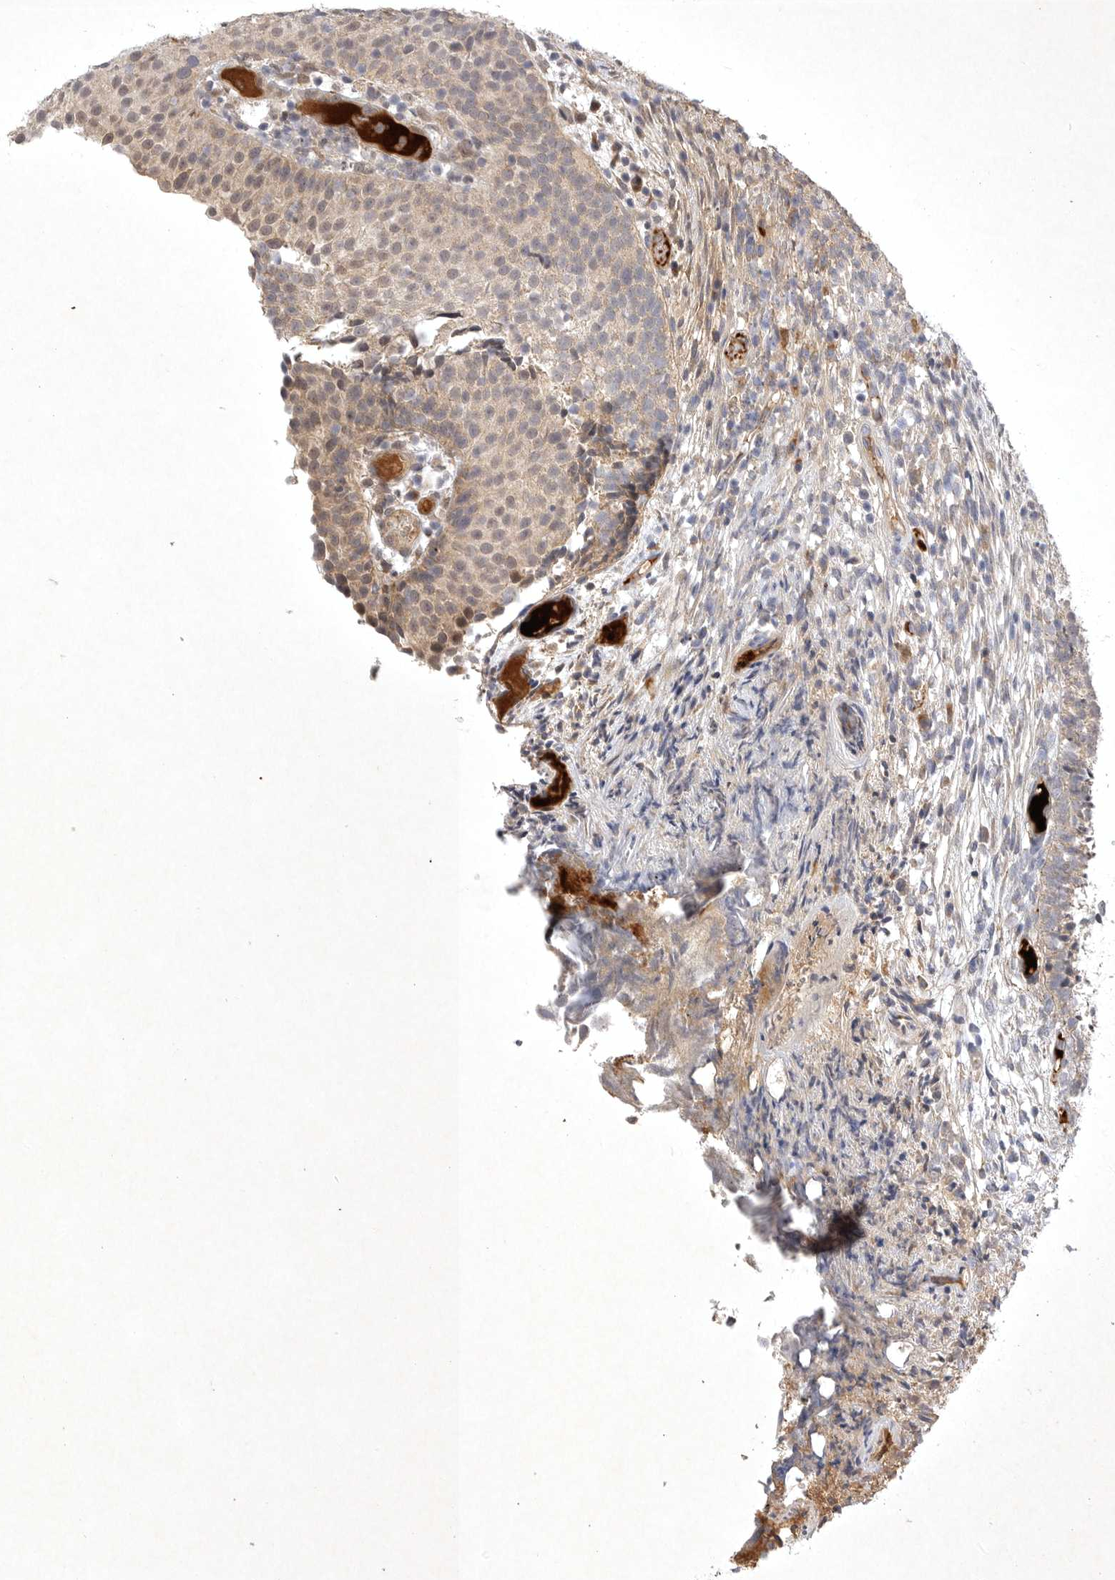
{"staining": {"intensity": "weak", "quantity": "25%-75%", "location": "cytoplasmic/membranous"}, "tissue": "urothelial cancer", "cell_type": "Tumor cells", "image_type": "cancer", "snomed": [{"axis": "morphology", "description": "Urothelial carcinoma, Low grade"}, {"axis": "topography", "description": "Urinary bladder"}], "caption": "Tumor cells display low levels of weak cytoplasmic/membranous staining in approximately 25%-75% of cells in urothelial cancer.", "gene": "PTPDC1", "patient": {"sex": "male", "age": 86}}